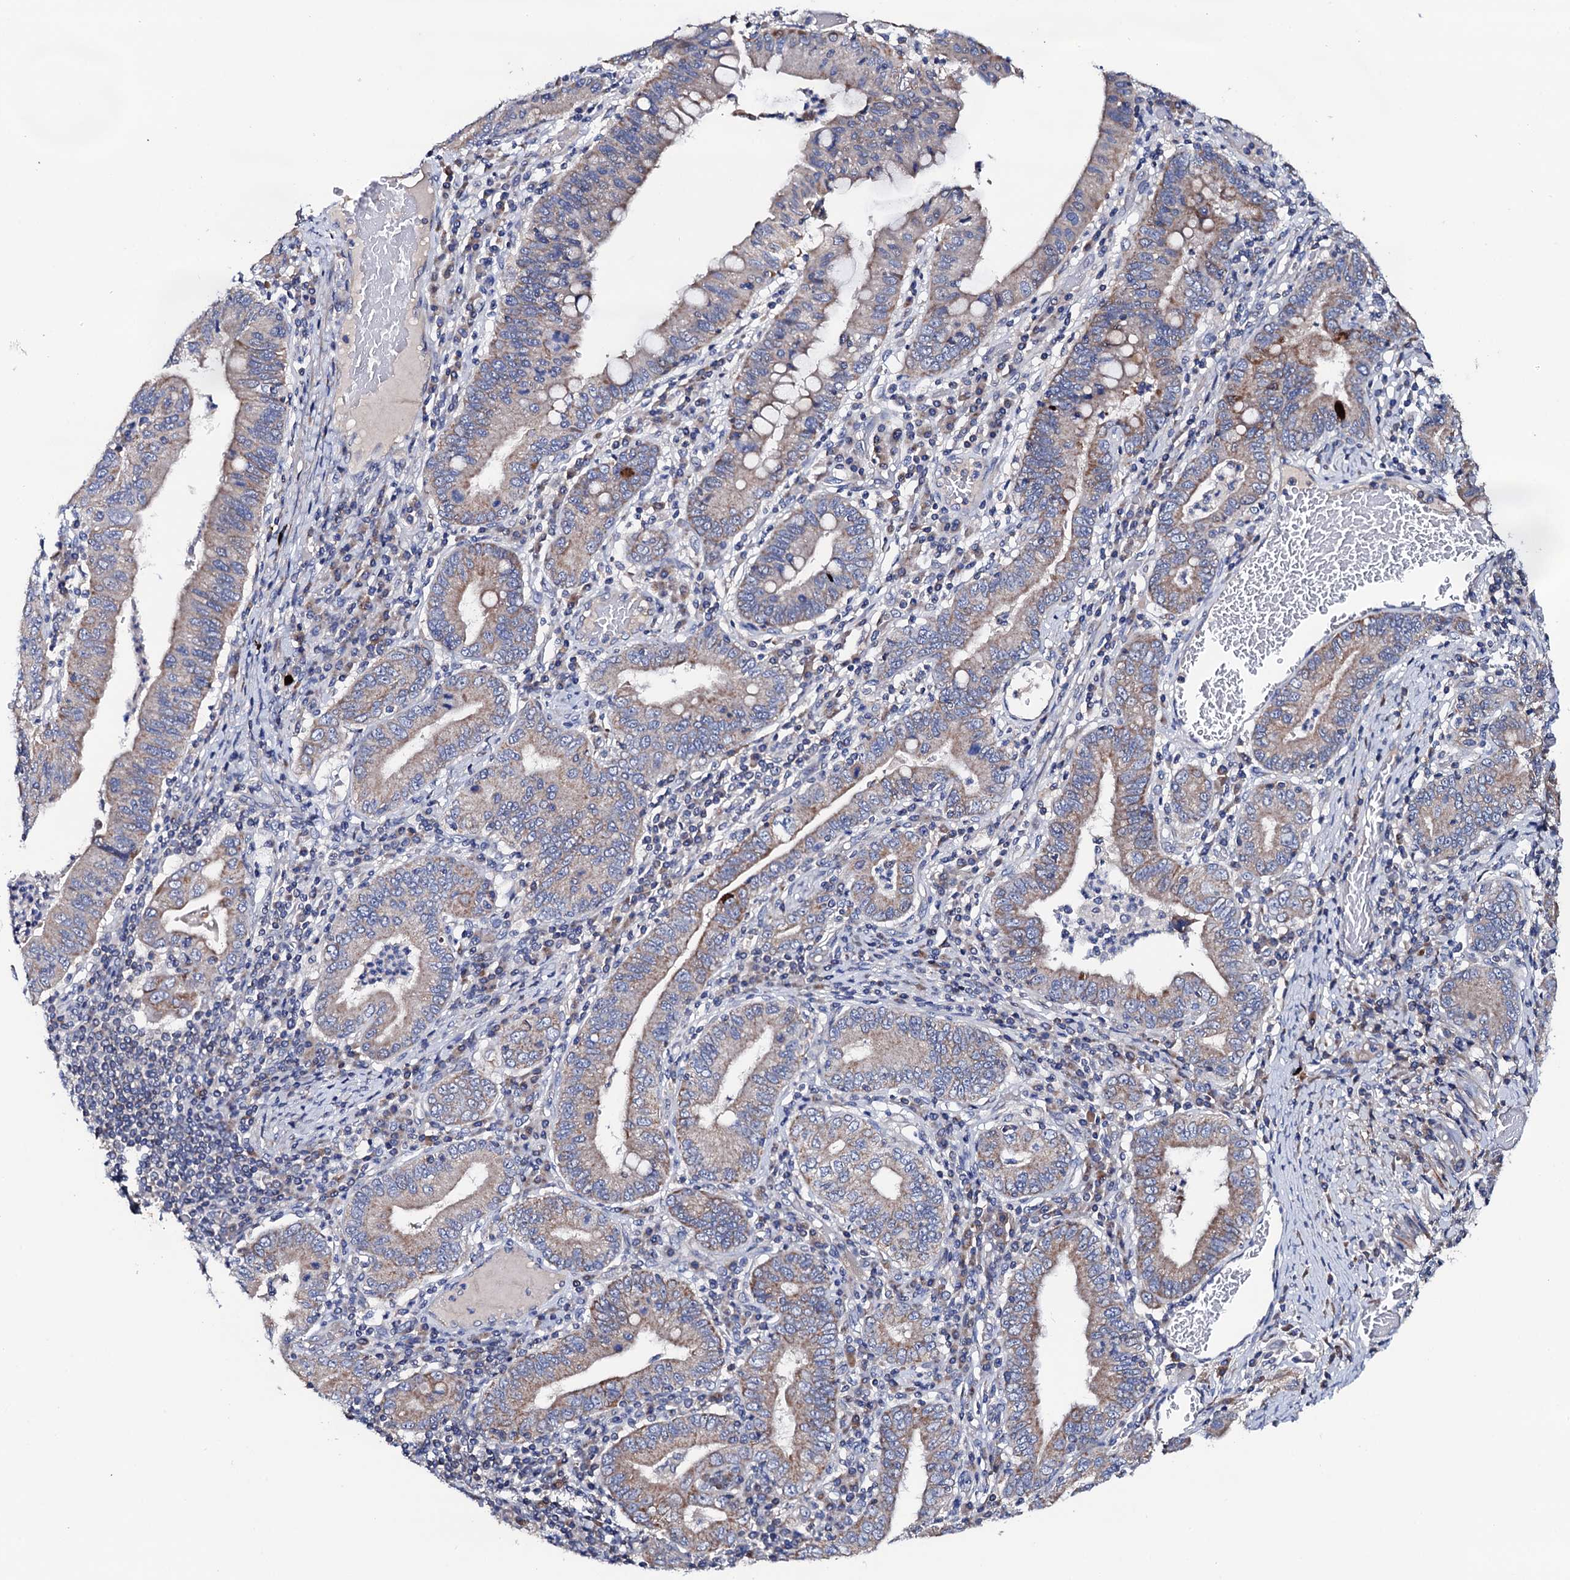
{"staining": {"intensity": "weak", "quantity": "25%-75%", "location": "cytoplasmic/membranous"}, "tissue": "stomach cancer", "cell_type": "Tumor cells", "image_type": "cancer", "snomed": [{"axis": "morphology", "description": "Normal tissue, NOS"}, {"axis": "morphology", "description": "Adenocarcinoma, NOS"}, {"axis": "topography", "description": "Esophagus"}, {"axis": "topography", "description": "Stomach, upper"}, {"axis": "topography", "description": "Peripheral nerve tissue"}], "caption": "IHC (DAB) staining of stomach adenocarcinoma shows weak cytoplasmic/membranous protein staining in approximately 25%-75% of tumor cells. (IHC, brightfield microscopy, high magnification).", "gene": "MRPL48", "patient": {"sex": "male", "age": 62}}